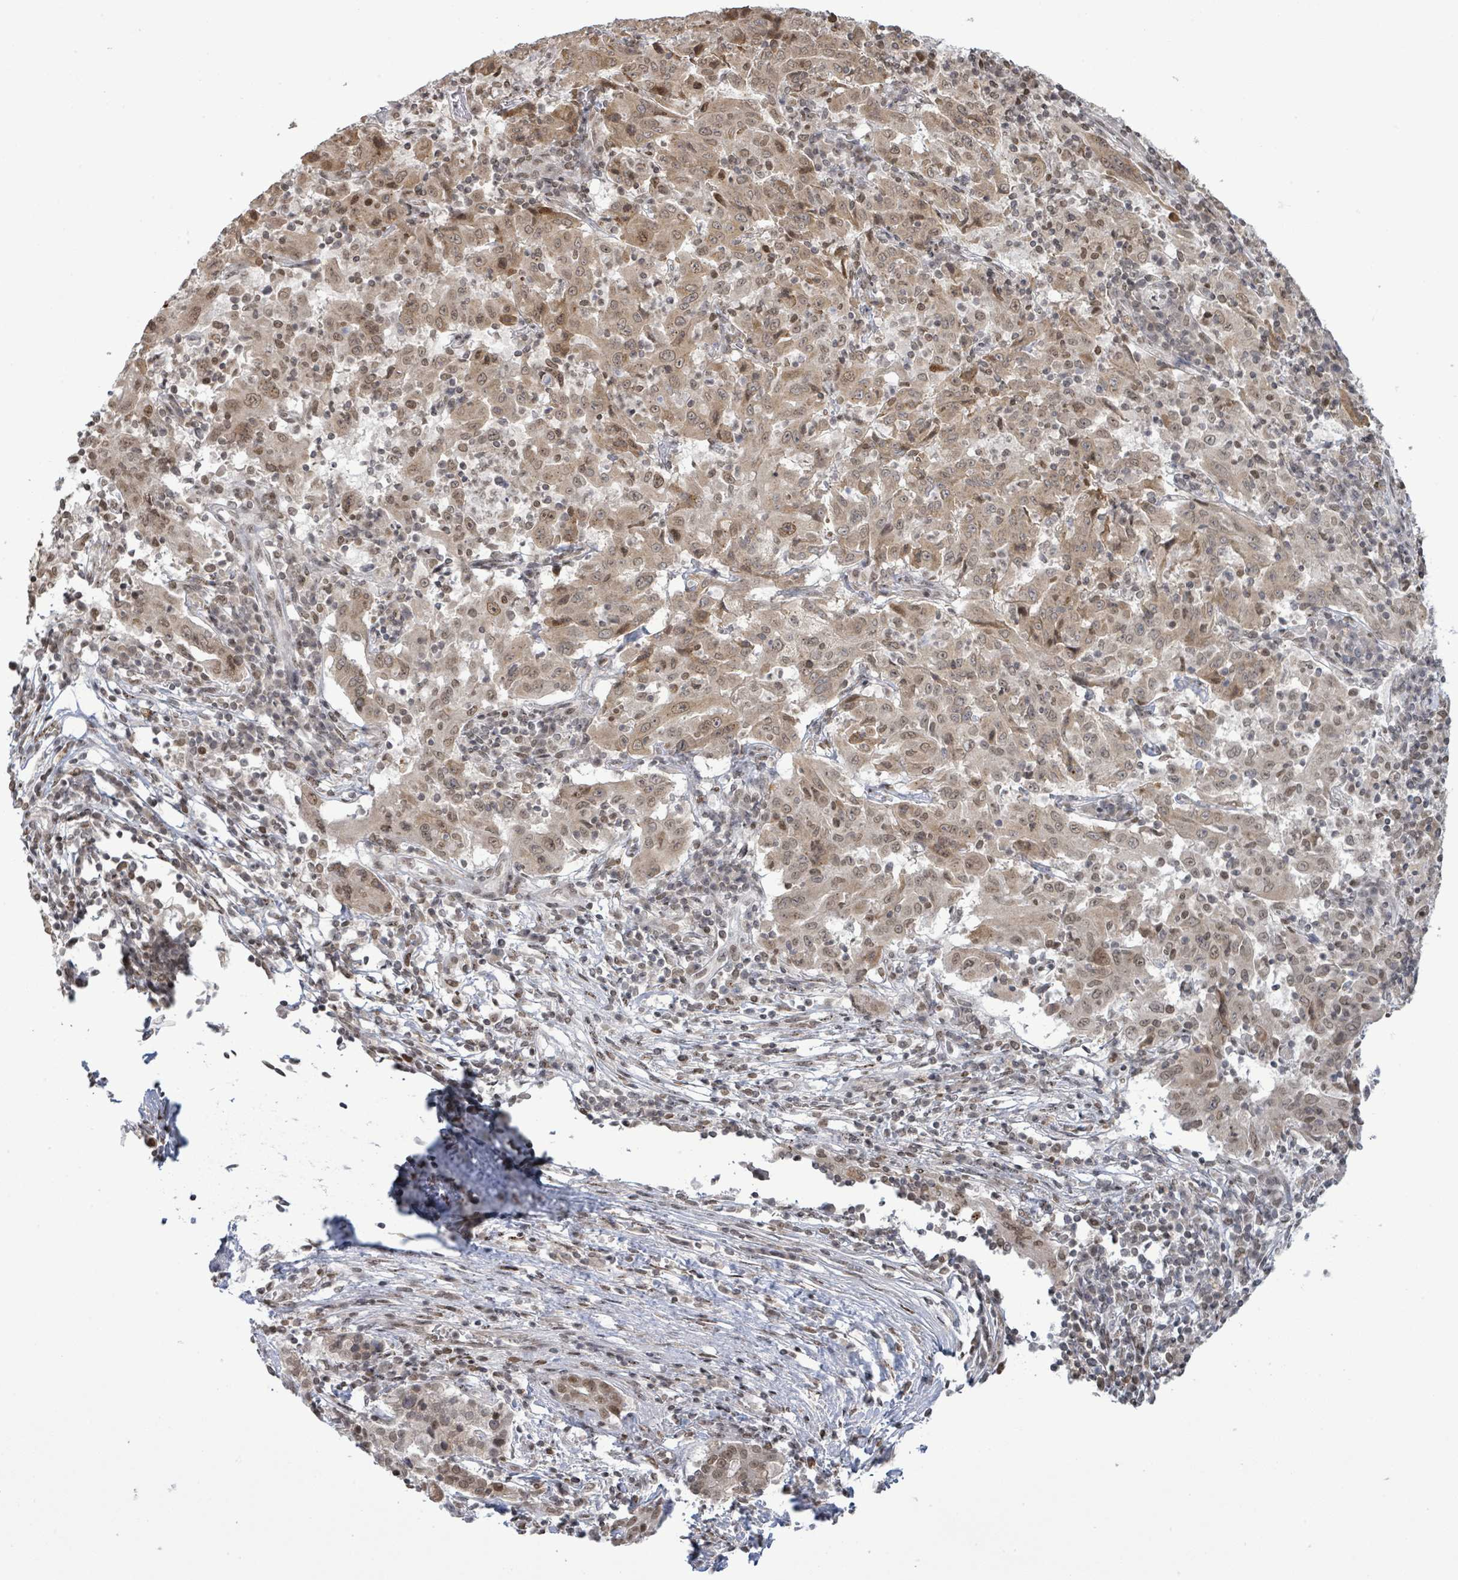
{"staining": {"intensity": "moderate", "quantity": ">75%", "location": "cytoplasmic/membranous,nuclear"}, "tissue": "pancreatic cancer", "cell_type": "Tumor cells", "image_type": "cancer", "snomed": [{"axis": "morphology", "description": "Adenocarcinoma, NOS"}, {"axis": "topography", "description": "Pancreas"}], "caption": "Immunohistochemical staining of pancreatic cancer (adenocarcinoma) demonstrates moderate cytoplasmic/membranous and nuclear protein expression in approximately >75% of tumor cells.", "gene": "SBF2", "patient": {"sex": "male", "age": 63}}